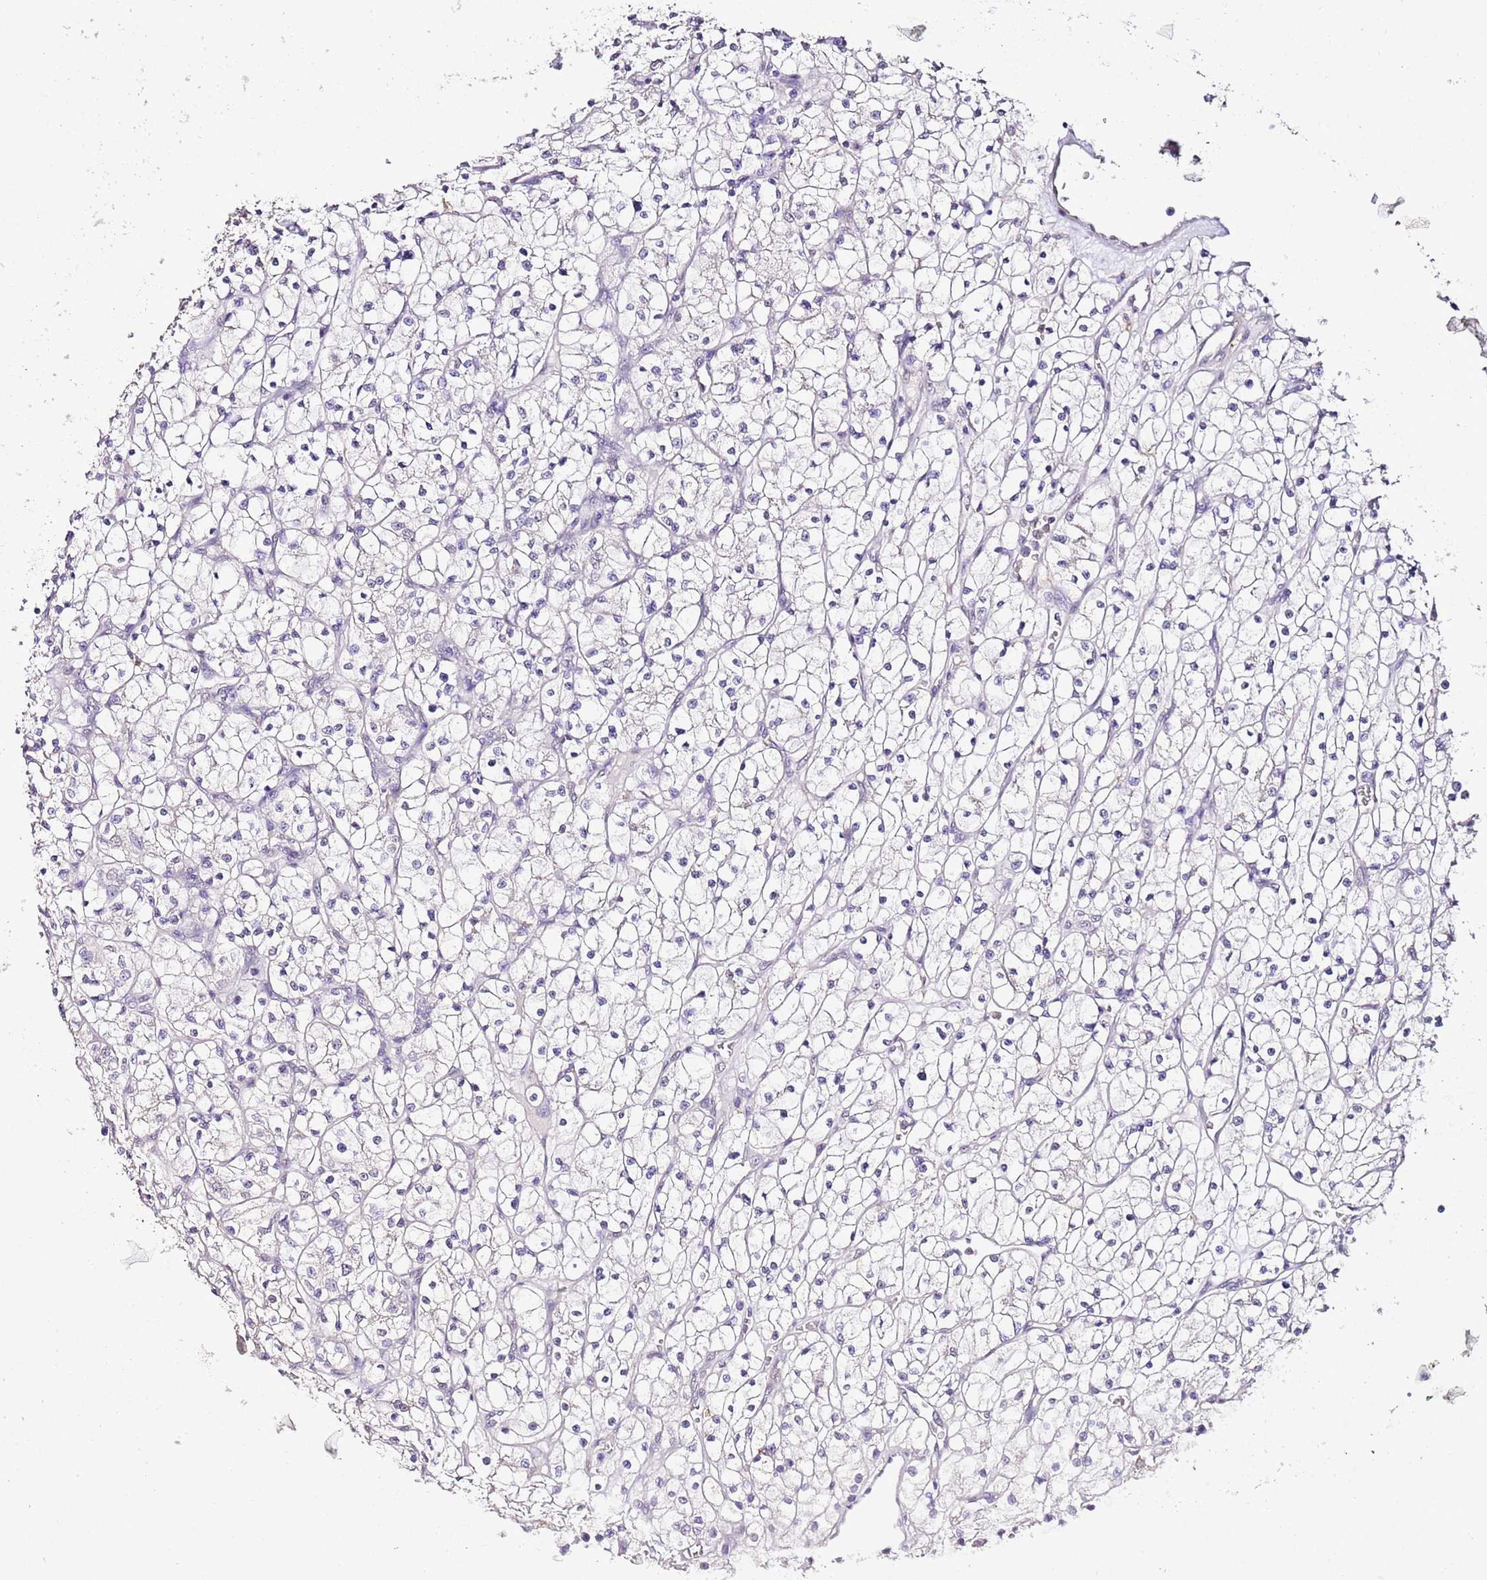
{"staining": {"intensity": "negative", "quantity": "none", "location": "none"}, "tissue": "renal cancer", "cell_type": "Tumor cells", "image_type": "cancer", "snomed": [{"axis": "morphology", "description": "Adenocarcinoma, NOS"}, {"axis": "topography", "description": "Kidney"}], "caption": "Immunohistochemical staining of renal adenocarcinoma exhibits no significant positivity in tumor cells.", "gene": "IZUMO4", "patient": {"sex": "female", "age": 64}}